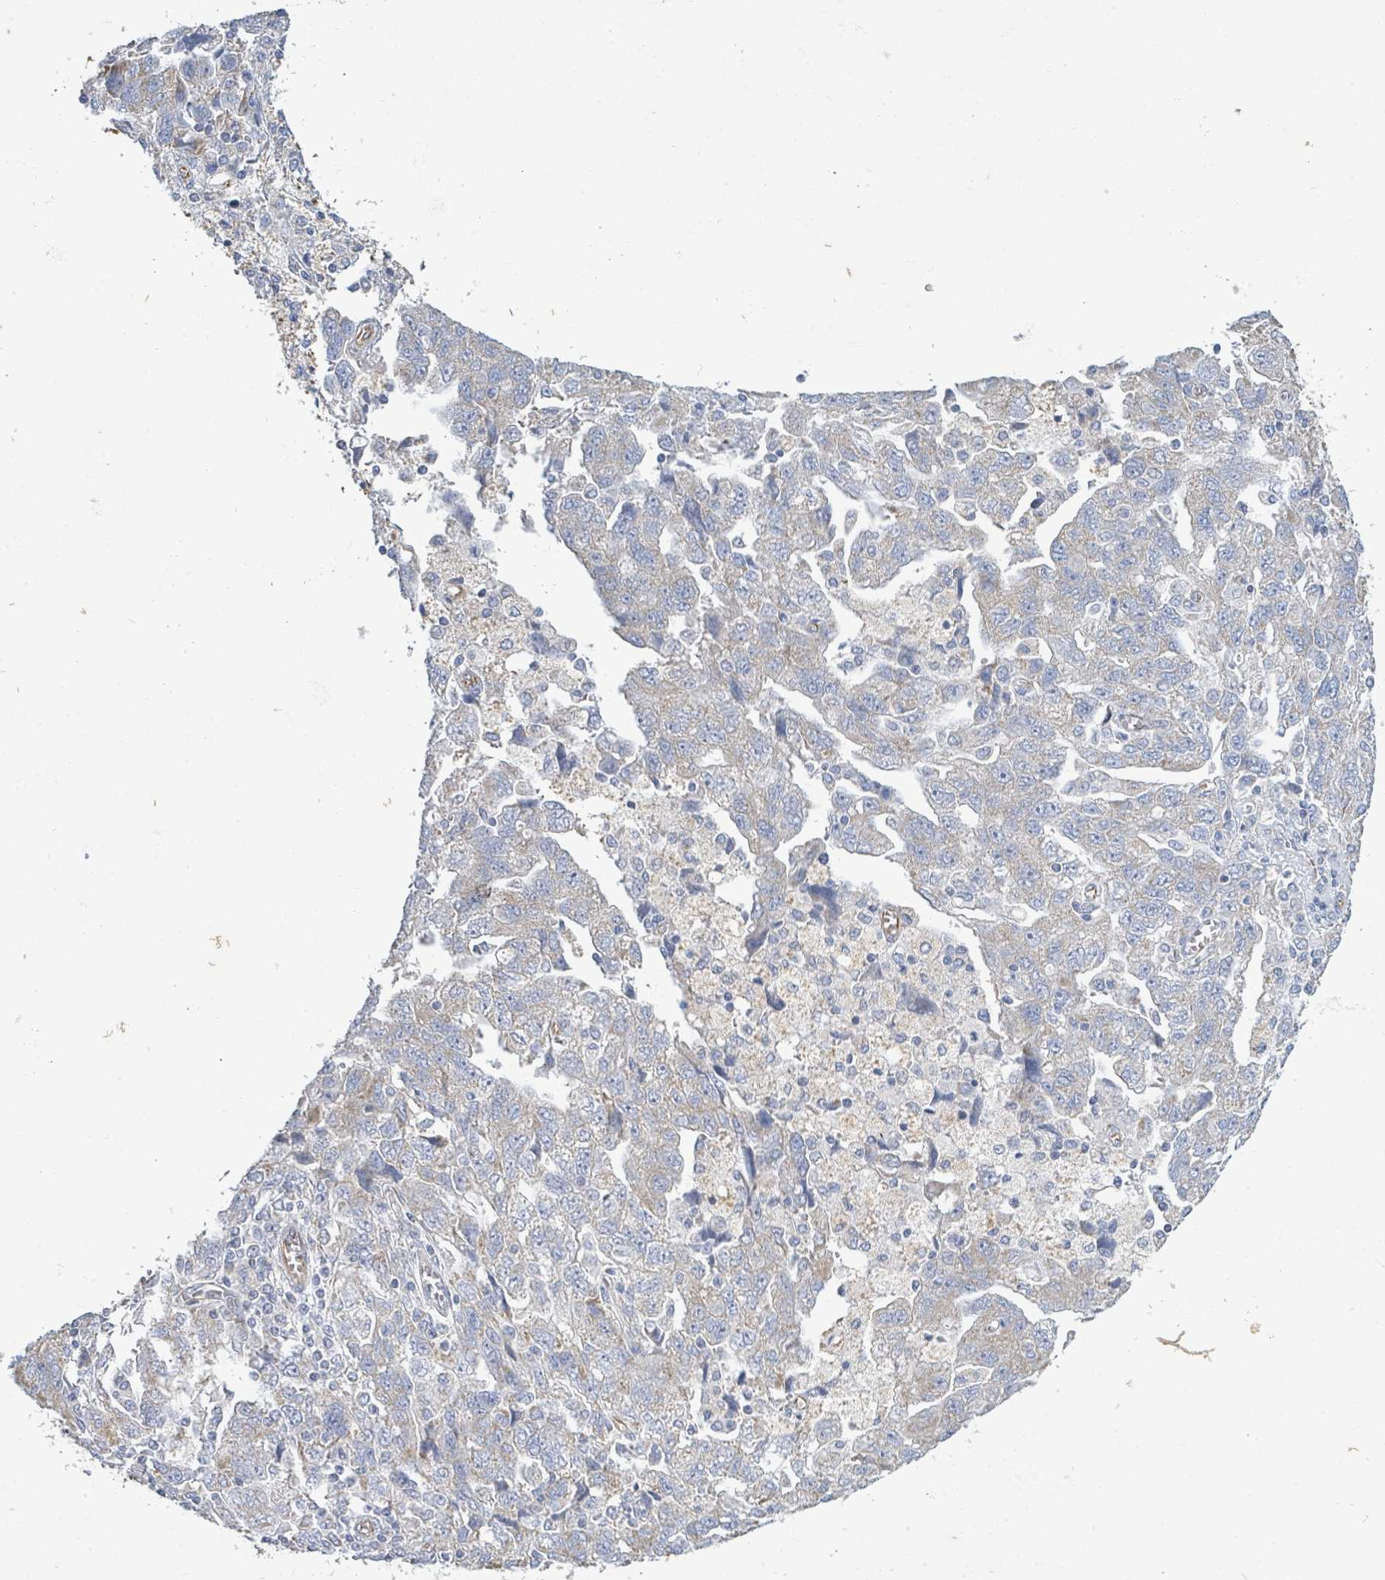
{"staining": {"intensity": "weak", "quantity": "<25%", "location": "cytoplasmic/membranous"}, "tissue": "ovarian cancer", "cell_type": "Tumor cells", "image_type": "cancer", "snomed": [{"axis": "morphology", "description": "Carcinoma, NOS"}, {"axis": "morphology", "description": "Cystadenocarcinoma, serous, NOS"}, {"axis": "topography", "description": "Ovary"}], "caption": "The histopathology image exhibits no significant expression in tumor cells of ovarian cancer.", "gene": "ALG12", "patient": {"sex": "female", "age": 69}}